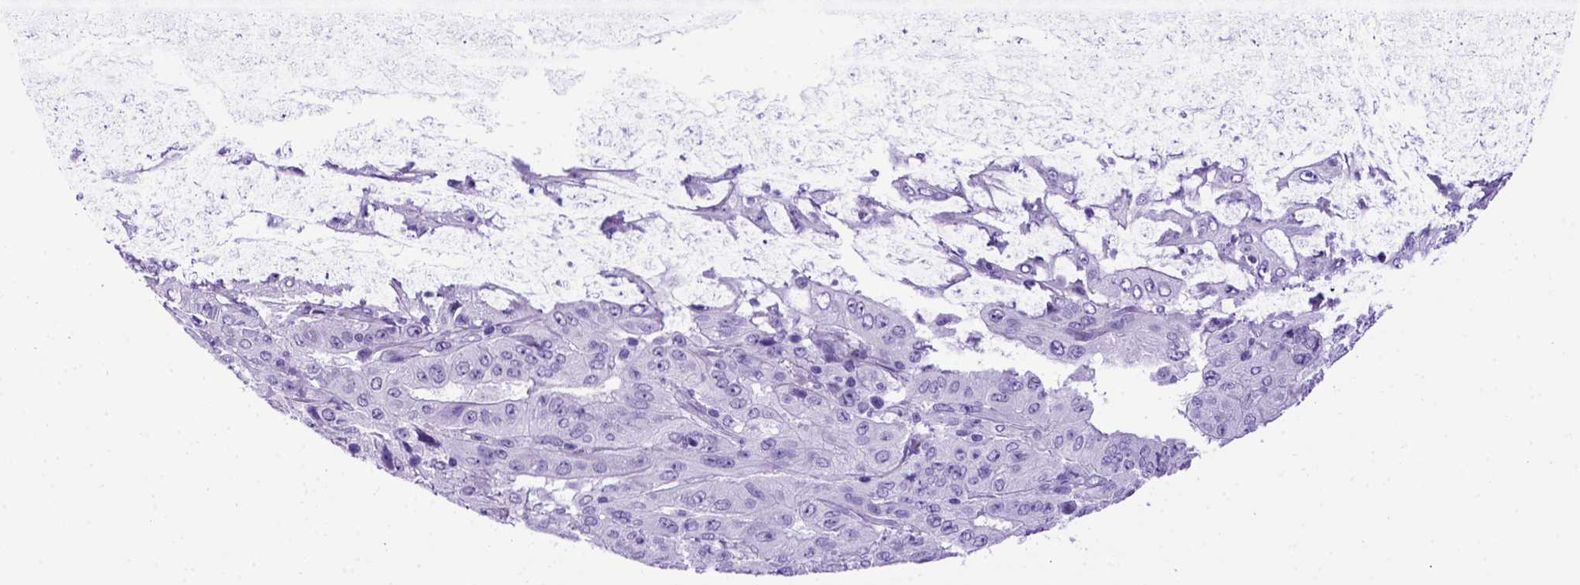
{"staining": {"intensity": "negative", "quantity": "none", "location": "none"}, "tissue": "pancreatic cancer", "cell_type": "Tumor cells", "image_type": "cancer", "snomed": [{"axis": "morphology", "description": "Adenocarcinoma, NOS"}, {"axis": "topography", "description": "Pancreas"}], "caption": "A high-resolution photomicrograph shows immunohistochemistry staining of pancreatic cancer, which reveals no significant staining in tumor cells.", "gene": "ADAM12", "patient": {"sex": "male", "age": 63}}